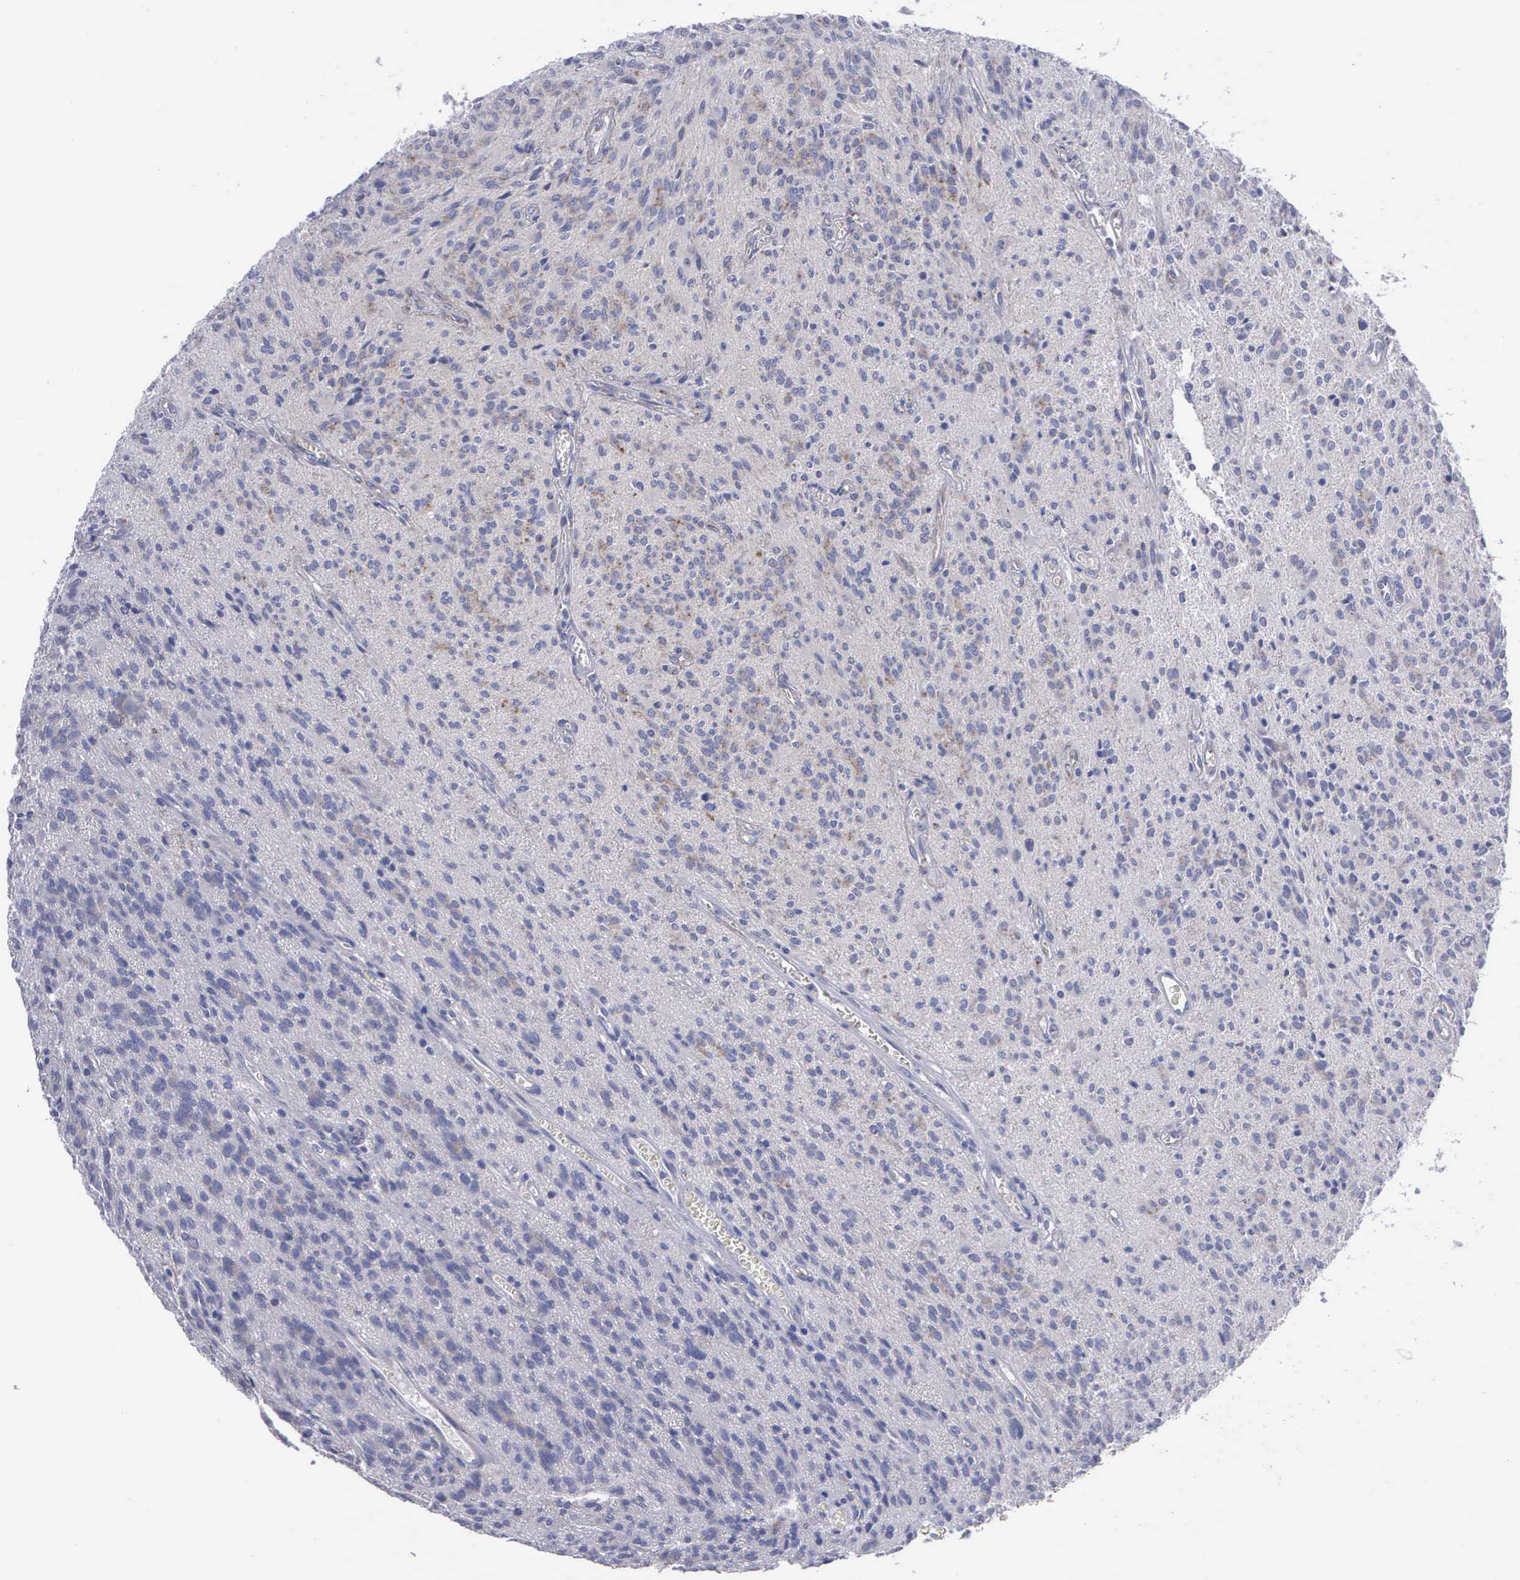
{"staining": {"intensity": "weak", "quantity": "<25%", "location": "cytoplasmic/membranous"}, "tissue": "glioma", "cell_type": "Tumor cells", "image_type": "cancer", "snomed": [{"axis": "morphology", "description": "Glioma, malignant, Low grade"}, {"axis": "topography", "description": "Brain"}], "caption": "The photomicrograph reveals no significant staining in tumor cells of glioma.", "gene": "APOOL", "patient": {"sex": "female", "age": 15}}